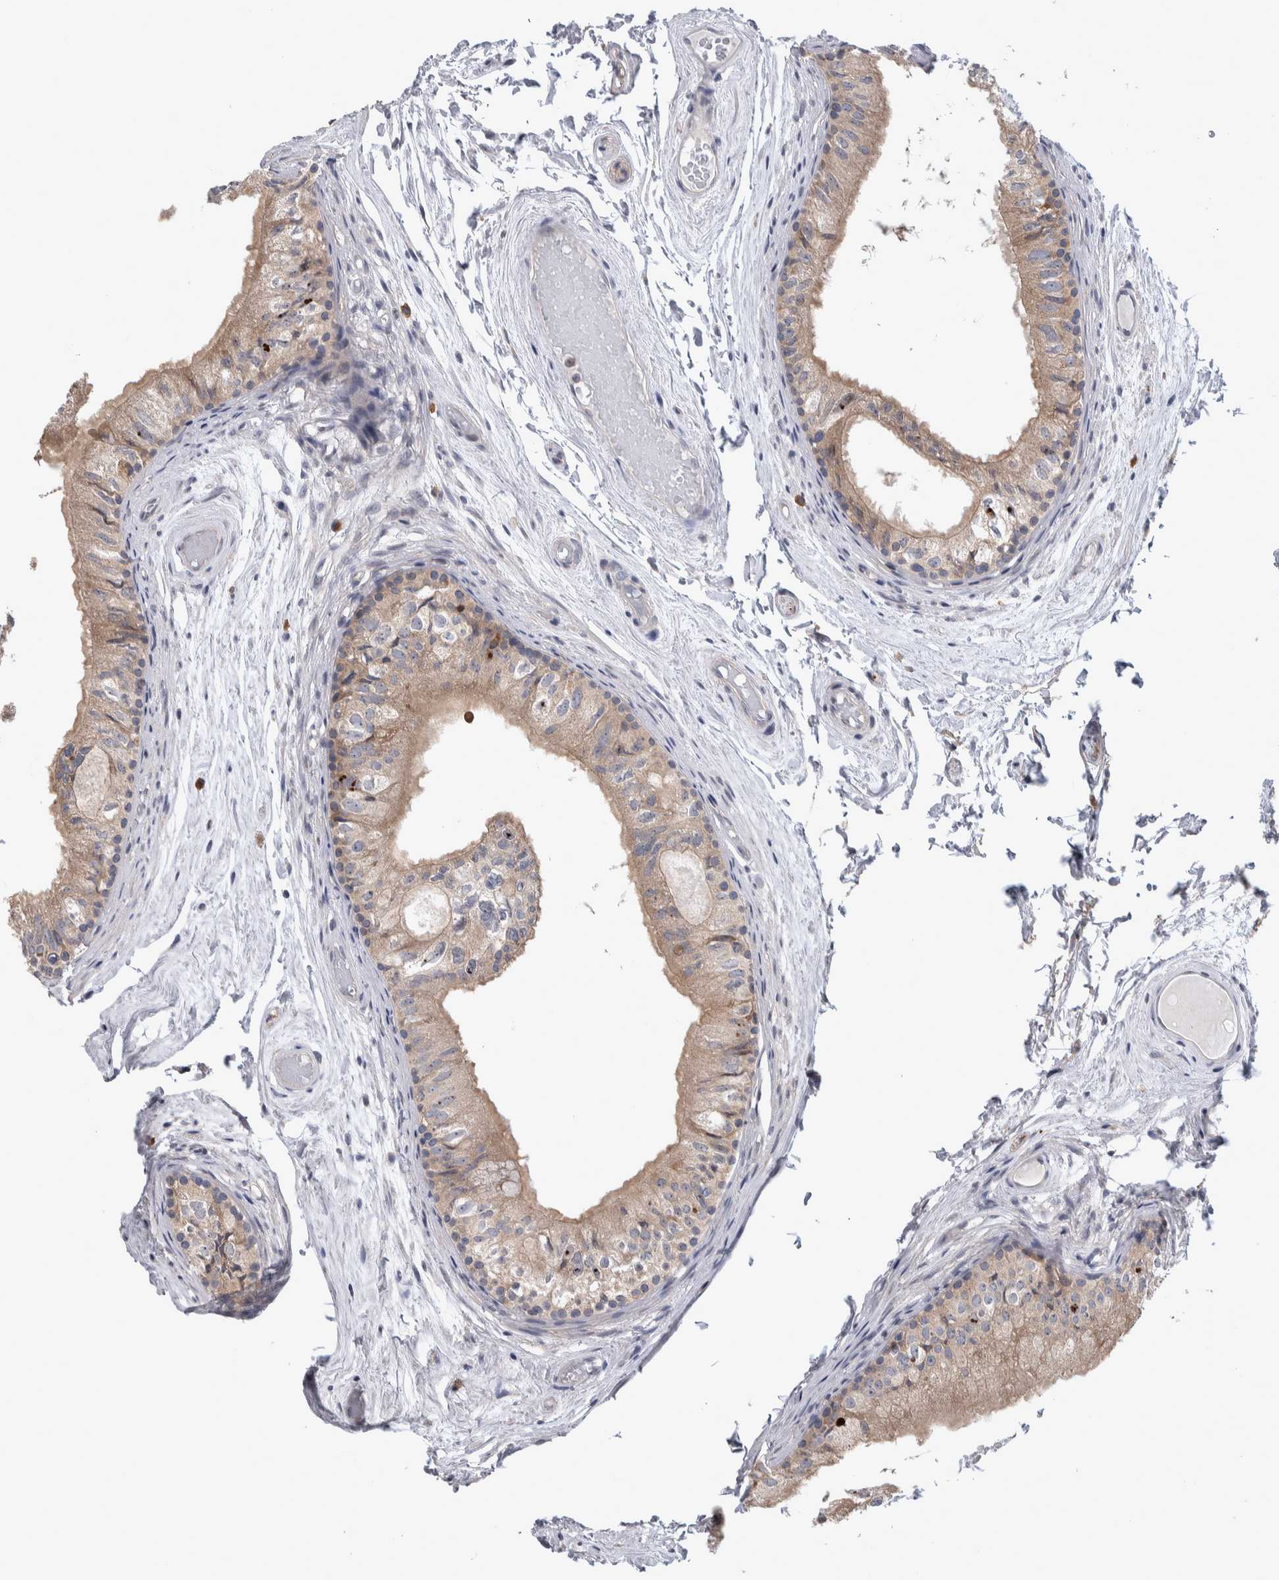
{"staining": {"intensity": "moderate", "quantity": ">75%", "location": "cytoplasmic/membranous"}, "tissue": "epididymis", "cell_type": "Glandular cells", "image_type": "normal", "snomed": [{"axis": "morphology", "description": "Normal tissue, NOS"}, {"axis": "topography", "description": "Epididymis"}], "caption": "Protein expression by immunohistochemistry (IHC) reveals moderate cytoplasmic/membranous positivity in approximately >75% of glandular cells in unremarkable epididymis. Using DAB (brown) and hematoxylin (blue) stains, captured at high magnification using brightfield microscopy.", "gene": "IBTK", "patient": {"sex": "male", "age": 79}}